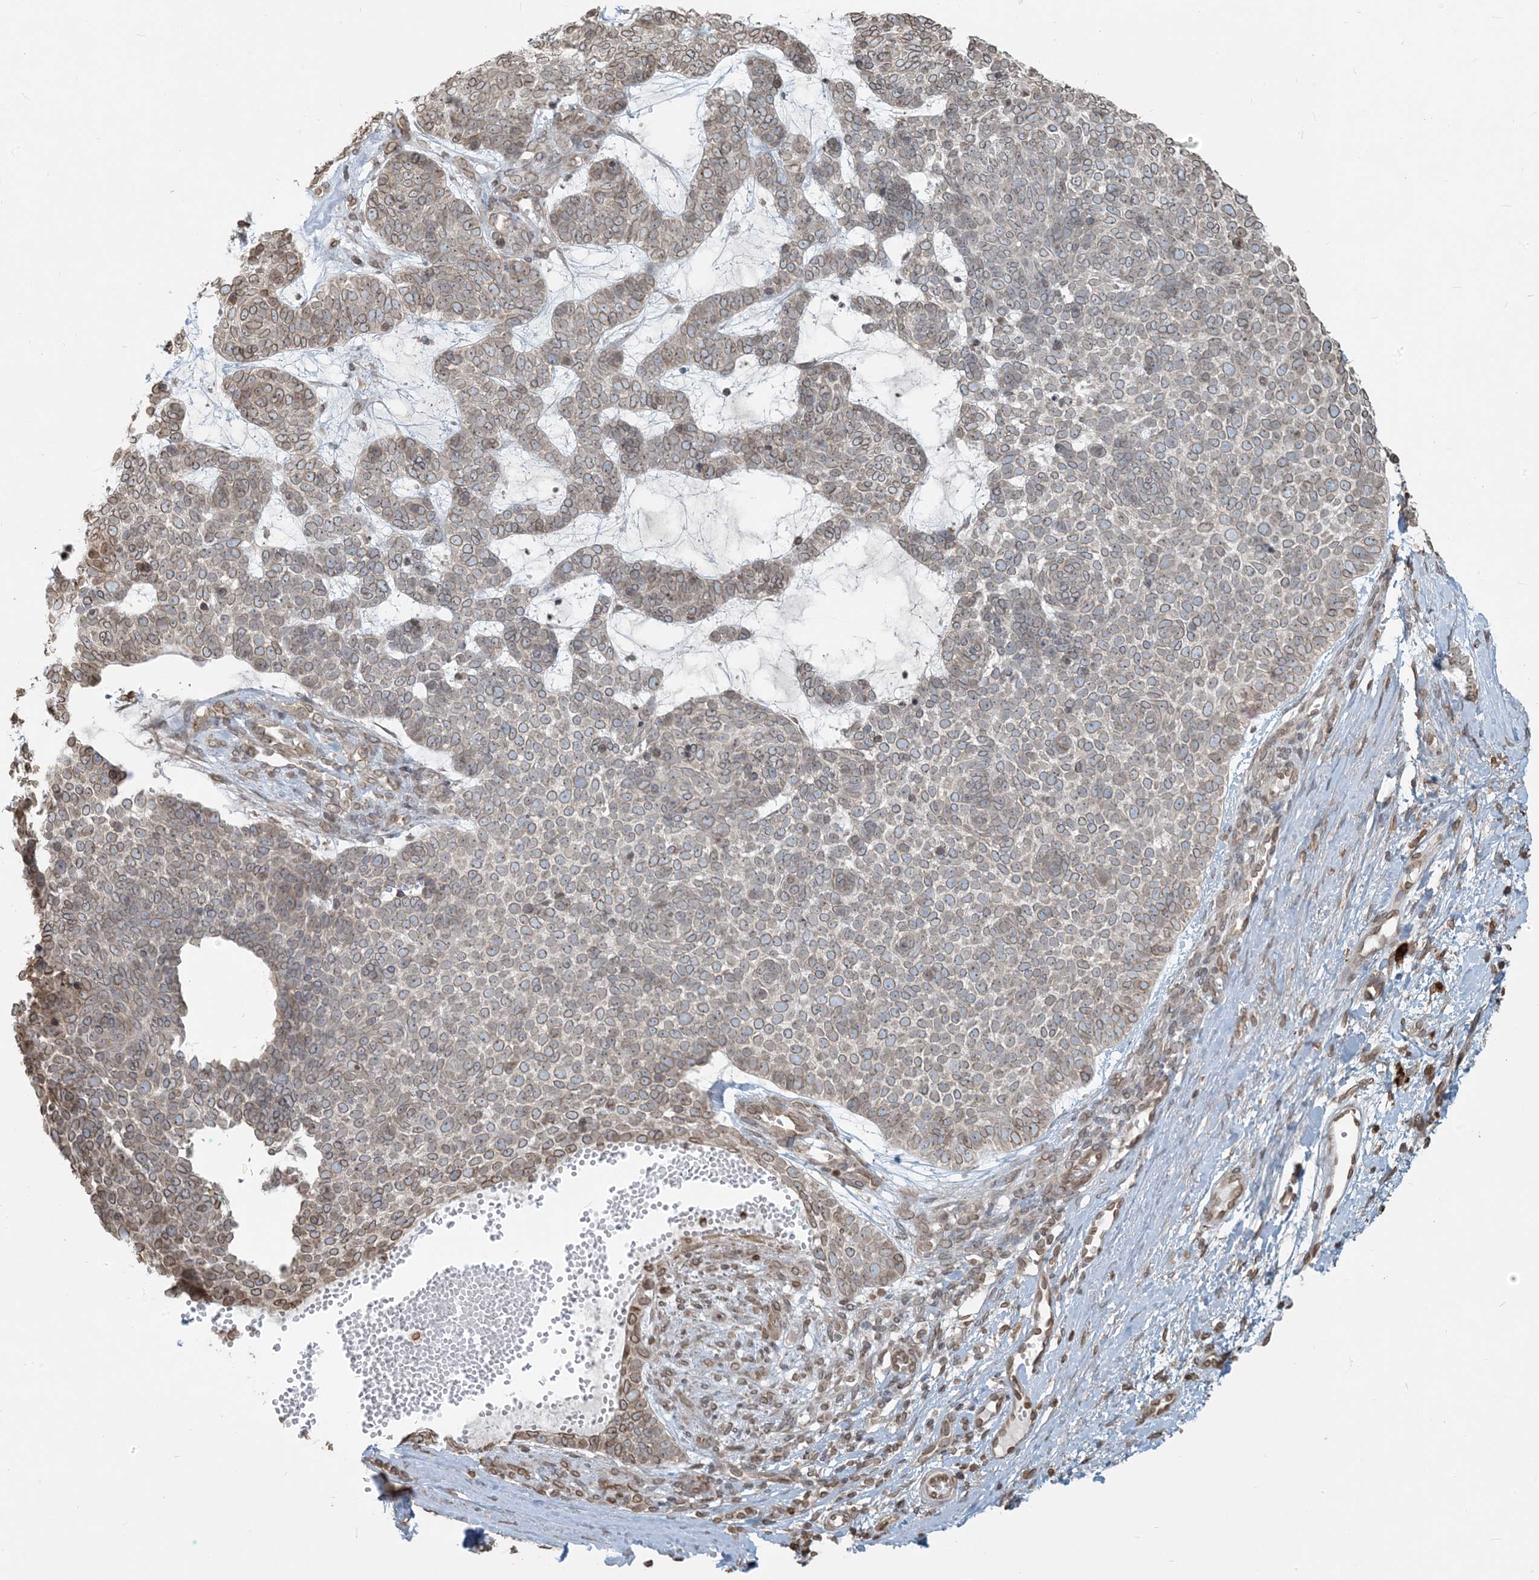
{"staining": {"intensity": "weak", "quantity": ">75%", "location": "cytoplasmic/membranous,nuclear"}, "tissue": "skin cancer", "cell_type": "Tumor cells", "image_type": "cancer", "snomed": [{"axis": "morphology", "description": "Basal cell carcinoma"}, {"axis": "topography", "description": "Skin"}], "caption": "Human skin basal cell carcinoma stained with a brown dye reveals weak cytoplasmic/membranous and nuclear positive staining in approximately >75% of tumor cells.", "gene": "WWP1", "patient": {"sex": "female", "age": 81}}